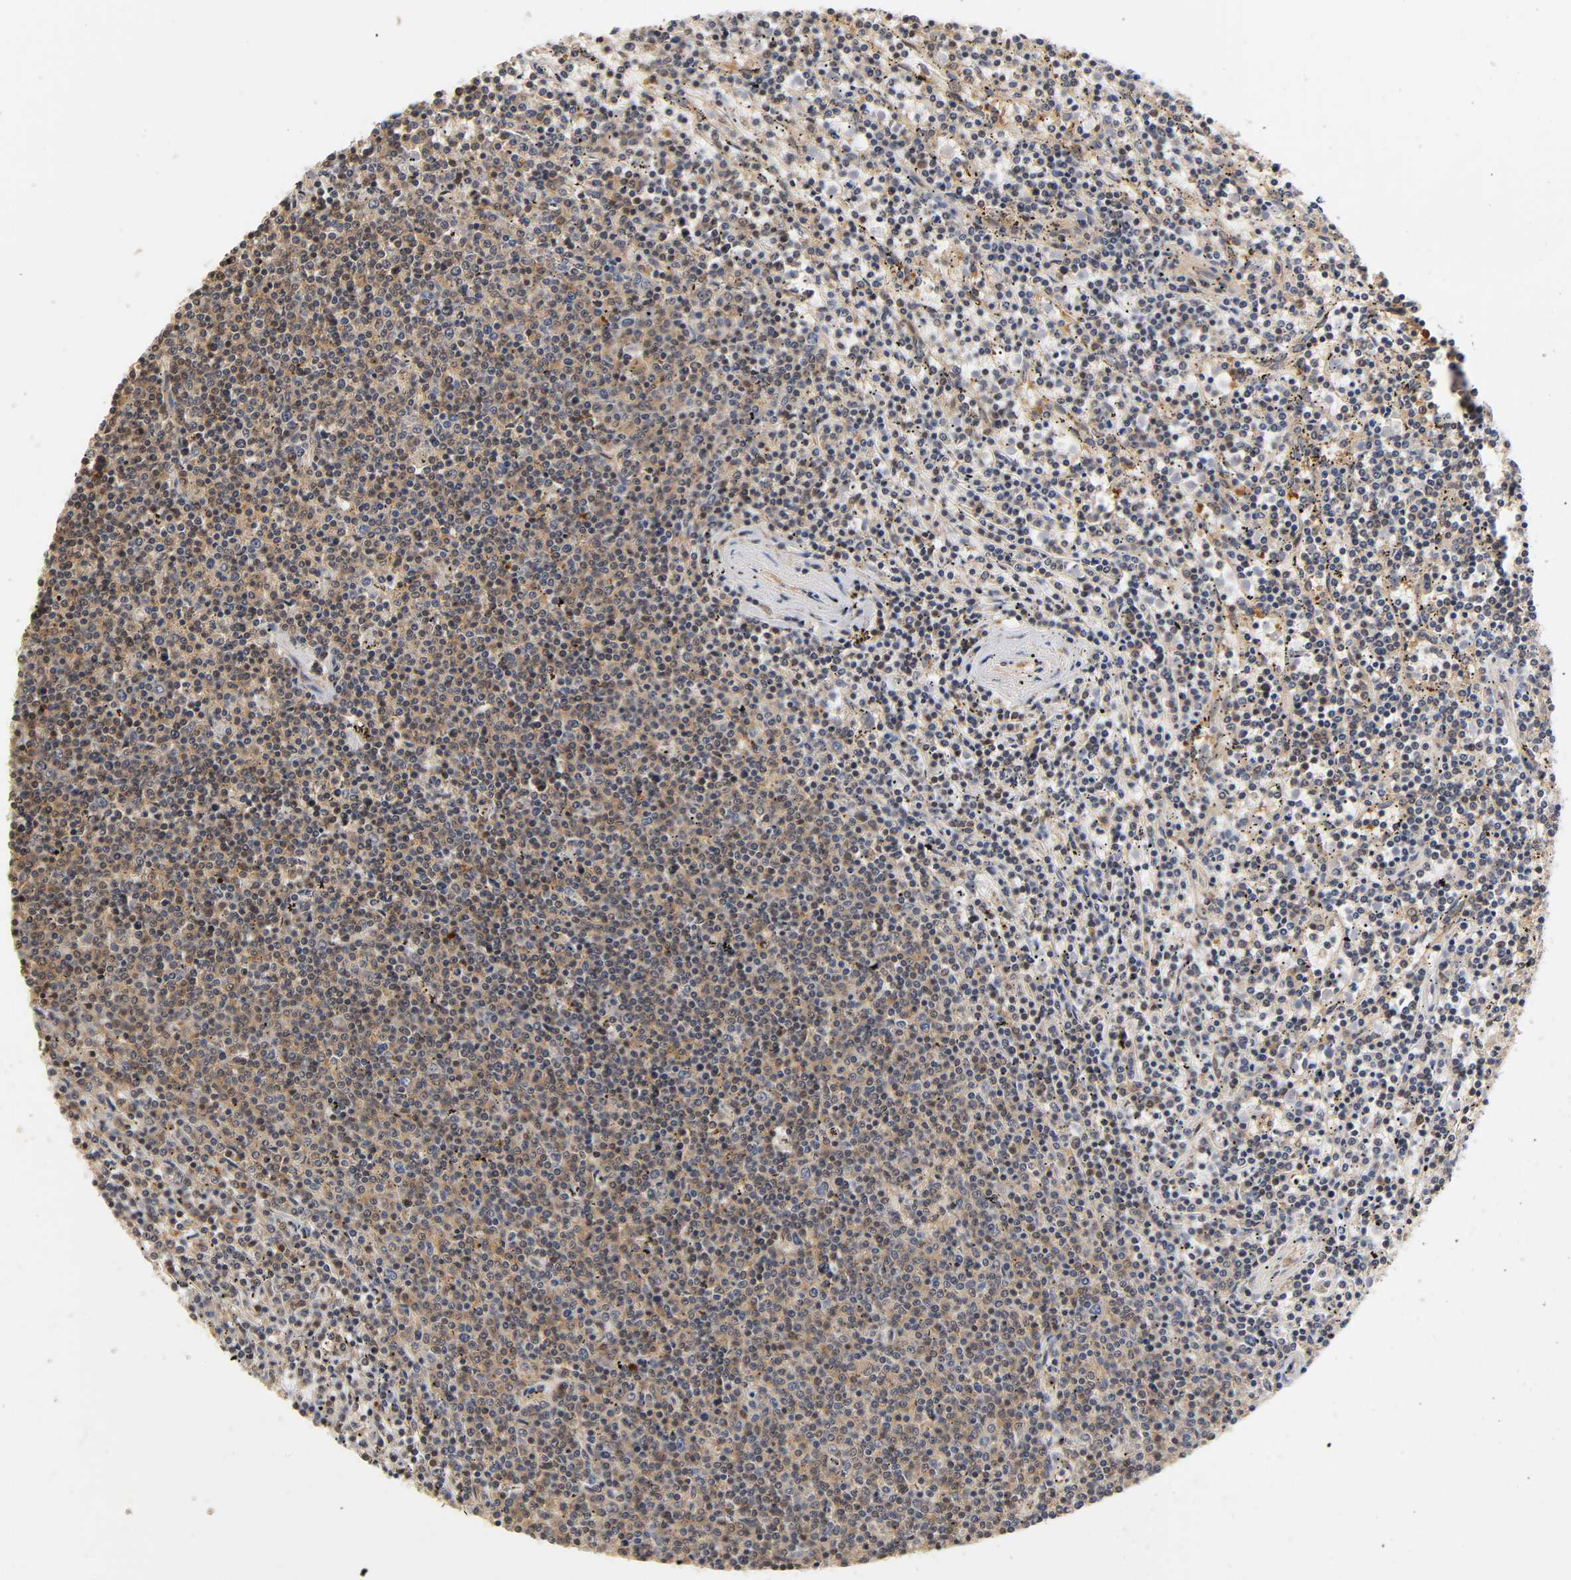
{"staining": {"intensity": "weak", "quantity": ">75%", "location": "cytoplasmic/membranous"}, "tissue": "lymphoma", "cell_type": "Tumor cells", "image_type": "cancer", "snomed": [{"axis": "morphology", "description": "Malignant lymphoma, non-Hodgkin's type, Low grade"}, {"axis": "topography", "description": "Spleen"}], "caption": "Protein positivity by immunohistochemistry exhibits weak cytoplasmic/membranous positivity in about >75% of tumor cells in malignant lymphoma, non-Hodgkin's type (low-grade).", "gene": "PDE5A", "patient": {"sex": "female", "age": 50}}